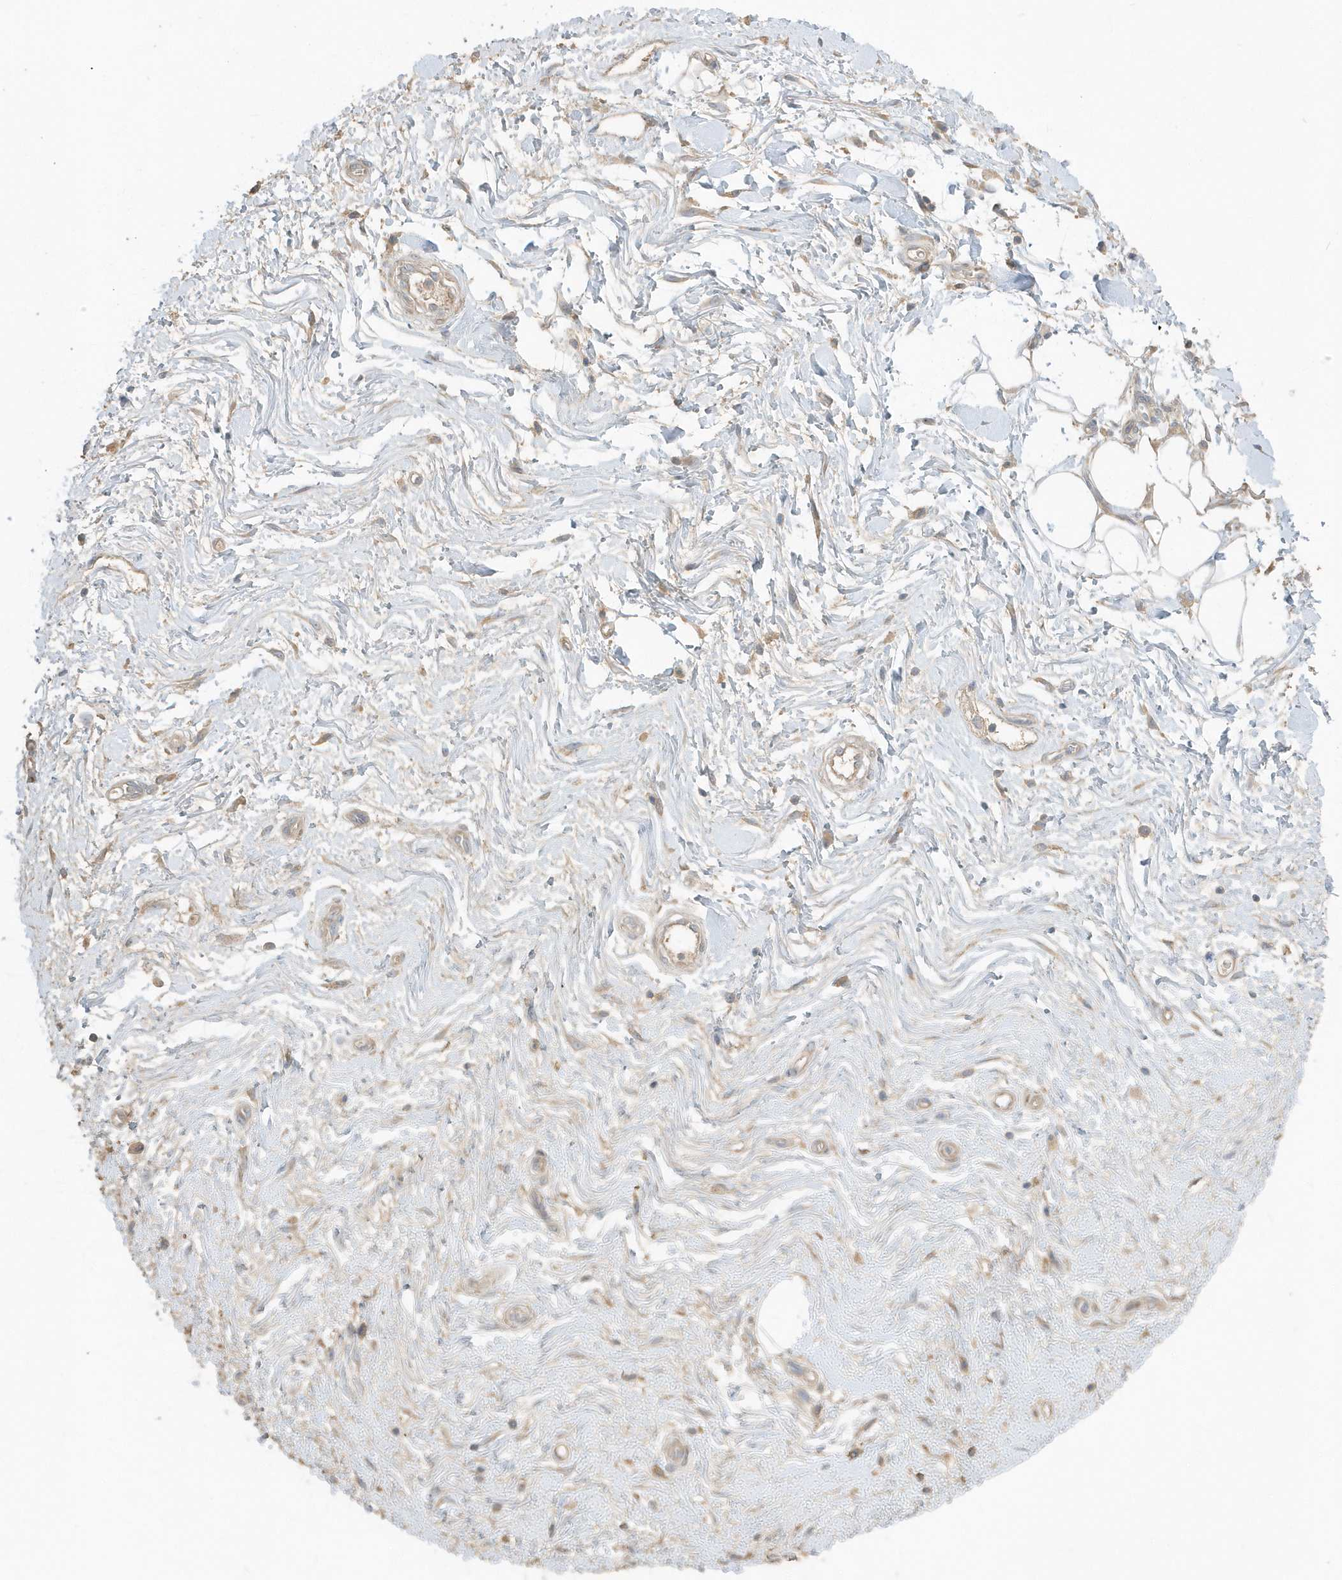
{"staining": {"intensity": "weak", "quantity": ">75%", "location": "cytoplasmic/membranous"}, "tissue": "adipose tissue", "cell_type": "Adipocytes", "image_type": "normal", "snomed": [{"axis": "morphology", "description": "Normal tissue, NOS"}, {"axis": "morphology", "description": "Adenocarcinoma, NOS"}, {"axis": "topography", "description": "Pancreas"}, {"axis": "topography", "description": "Peripheral nerve tissue"}], "caption": "Immunohistochemistry of unremarkable human adipose tissue displays low levels of weak cytoplasmic/membranous positivity in approximately >75% of adipocytes.", "gene": "USP53", "patient": {"sex": "male", "age": 59}}